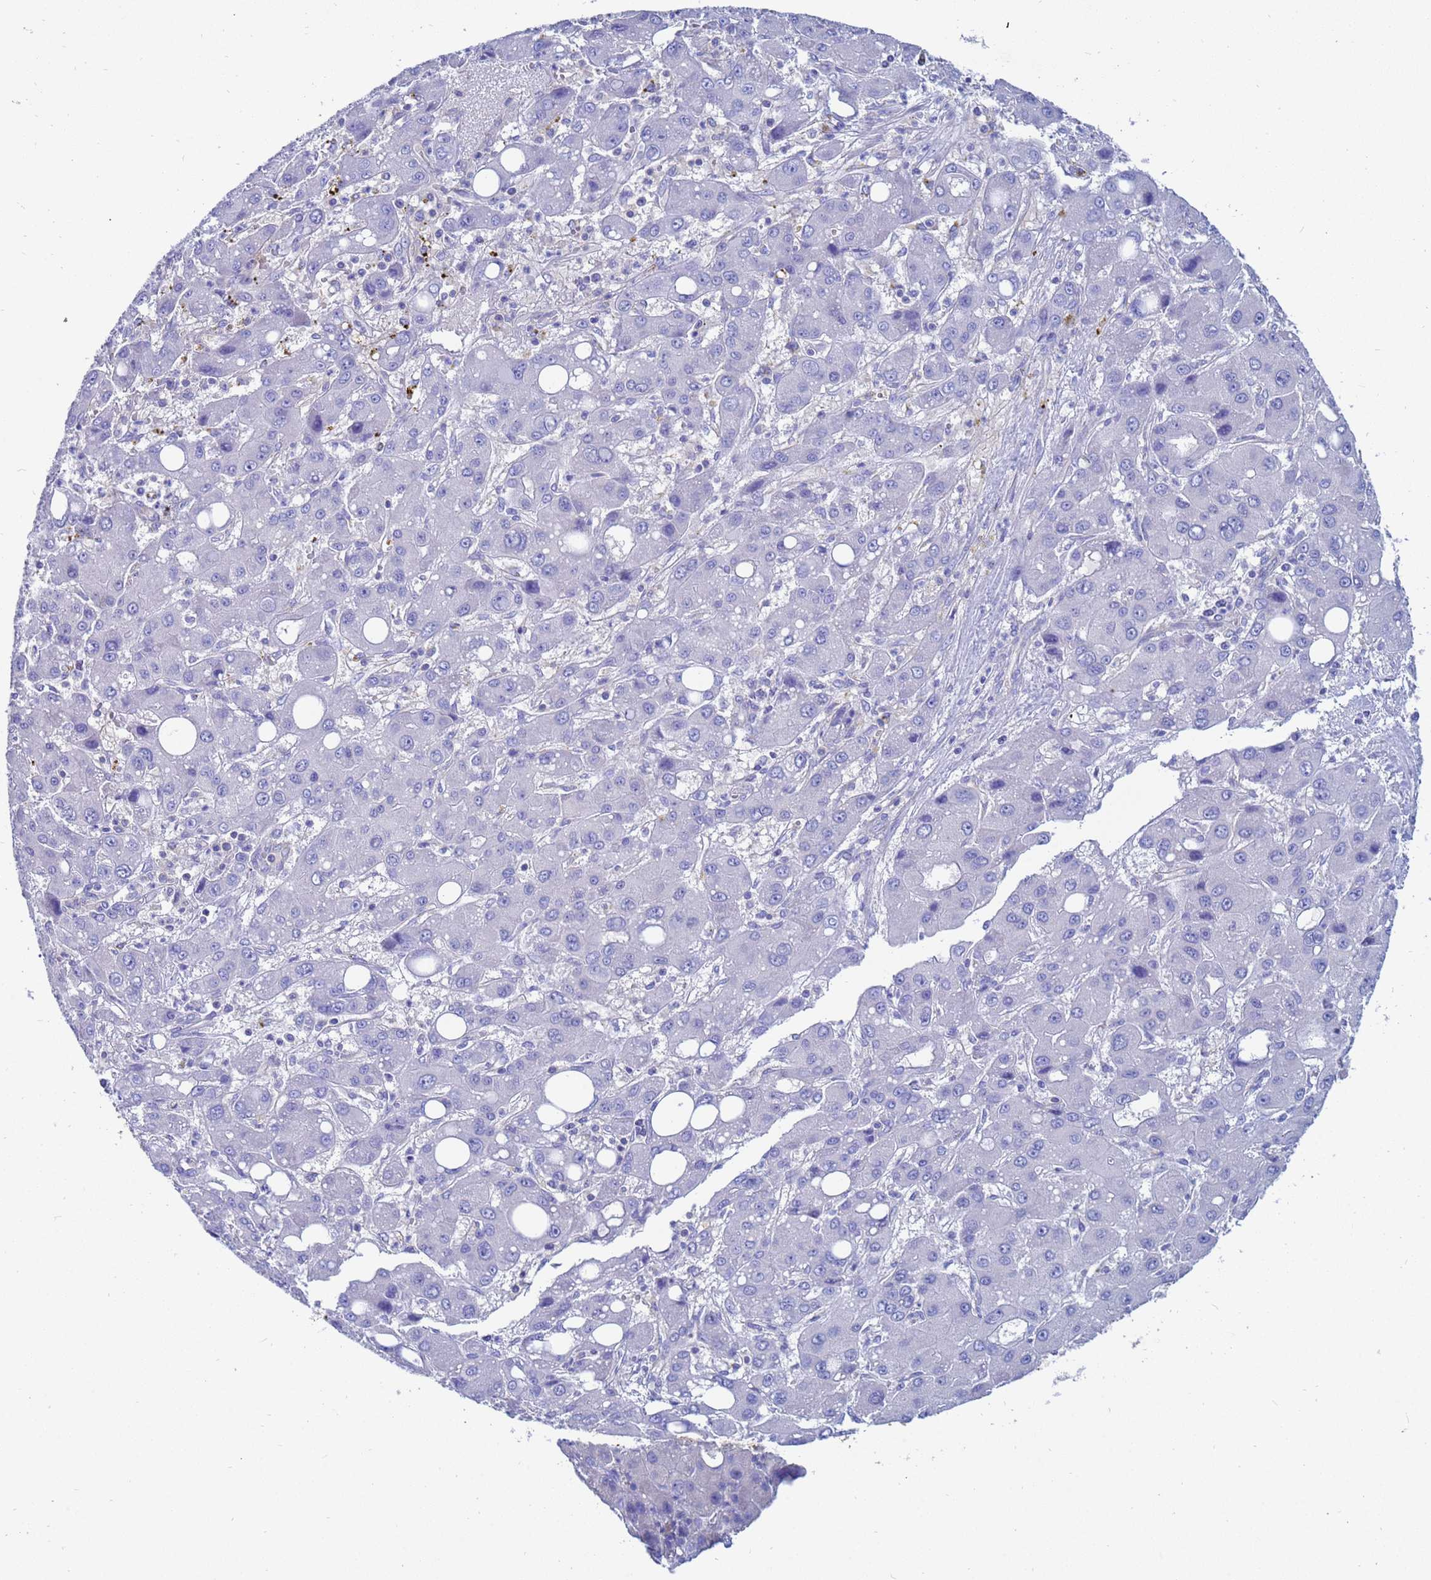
{"staining": {"intensity": "negative", "quantity": "none", "location": "none"}, "tissue": "liver cancer", "cell_type": "Tumor cells", "image_type": "cancer", "snomed": [{"axis": "morphology", "description": "Carcinoma, Hepatocellular, NOS"}, {"axis": "topography", "description": "Liver"}], "caption": "The image displays no staining of tumor cells in hepatocellular carcinoma (liver). (Brightfield microscopy of DAB IHC at high magnification).", "gene": "UBE2O", "patient": {"sex": "male", "age": 55}}